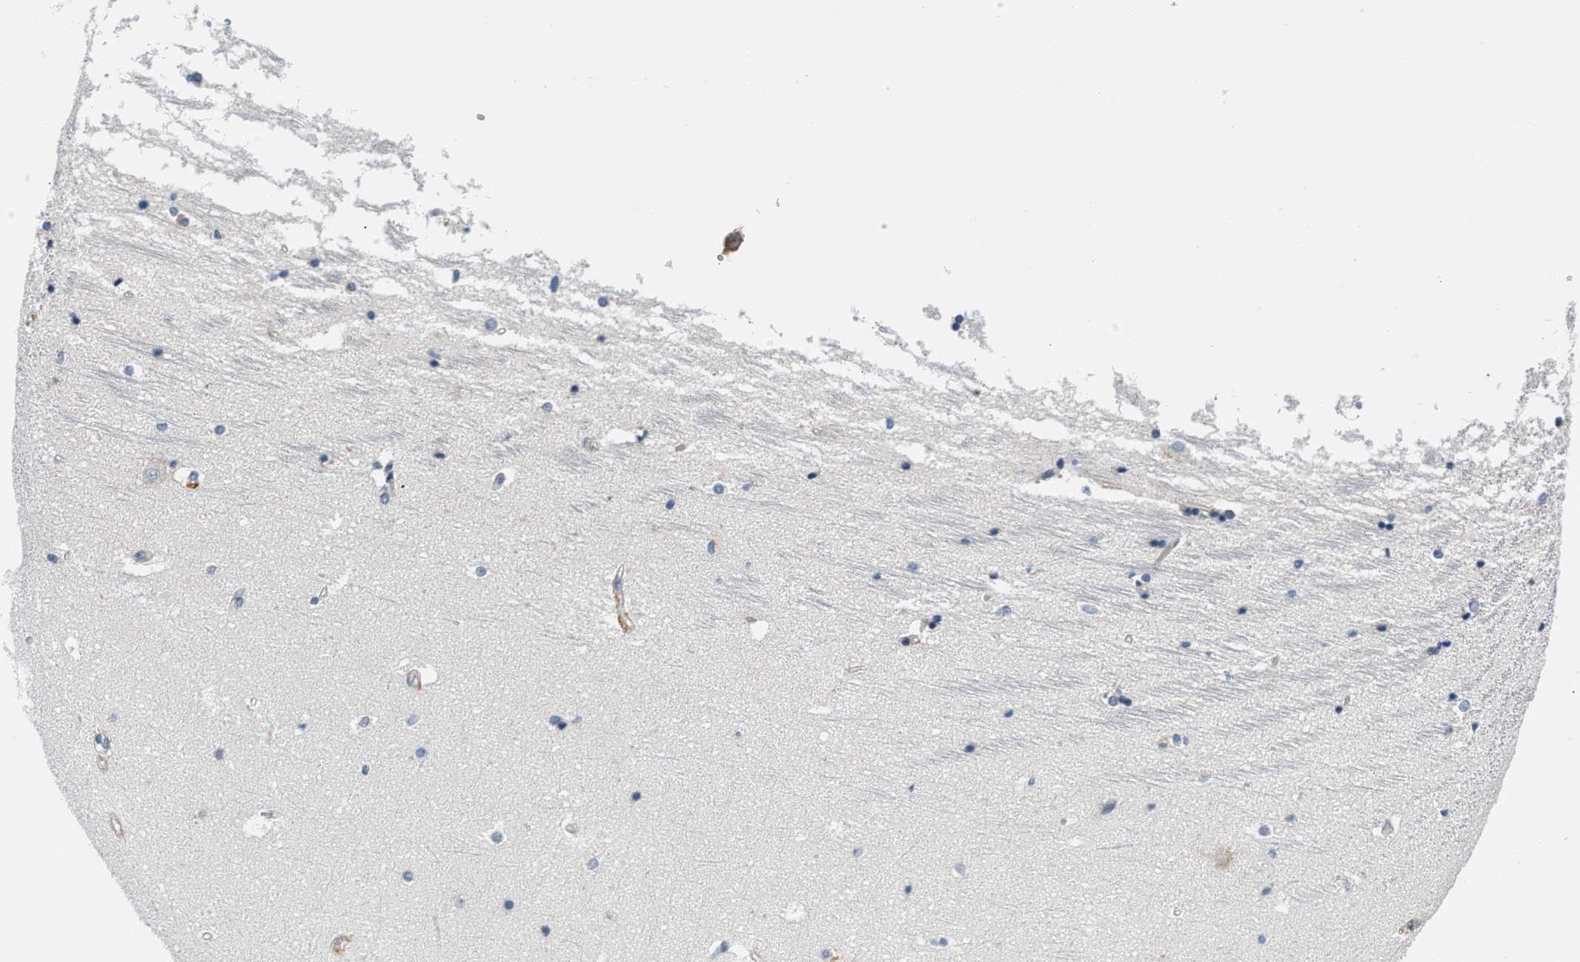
{"staining": {"intensity": "negative", "quantity": "none", "location": "none"}, "tissue": "hippocampus", "cell_type": "Glial cells", "image_type": "normal", "snomed": [{"axis": "morphology", "description": "Normal tissue, NOS"}, {"axis": "topography", "description": "Hippocampus"}], "caption": "This is an immunohistochemistry histopathology image of benign human hippocampus. There is no positivity in glial cells.", "gene": "NSUN7", "patient": {"sex": "male", "age": 45}}